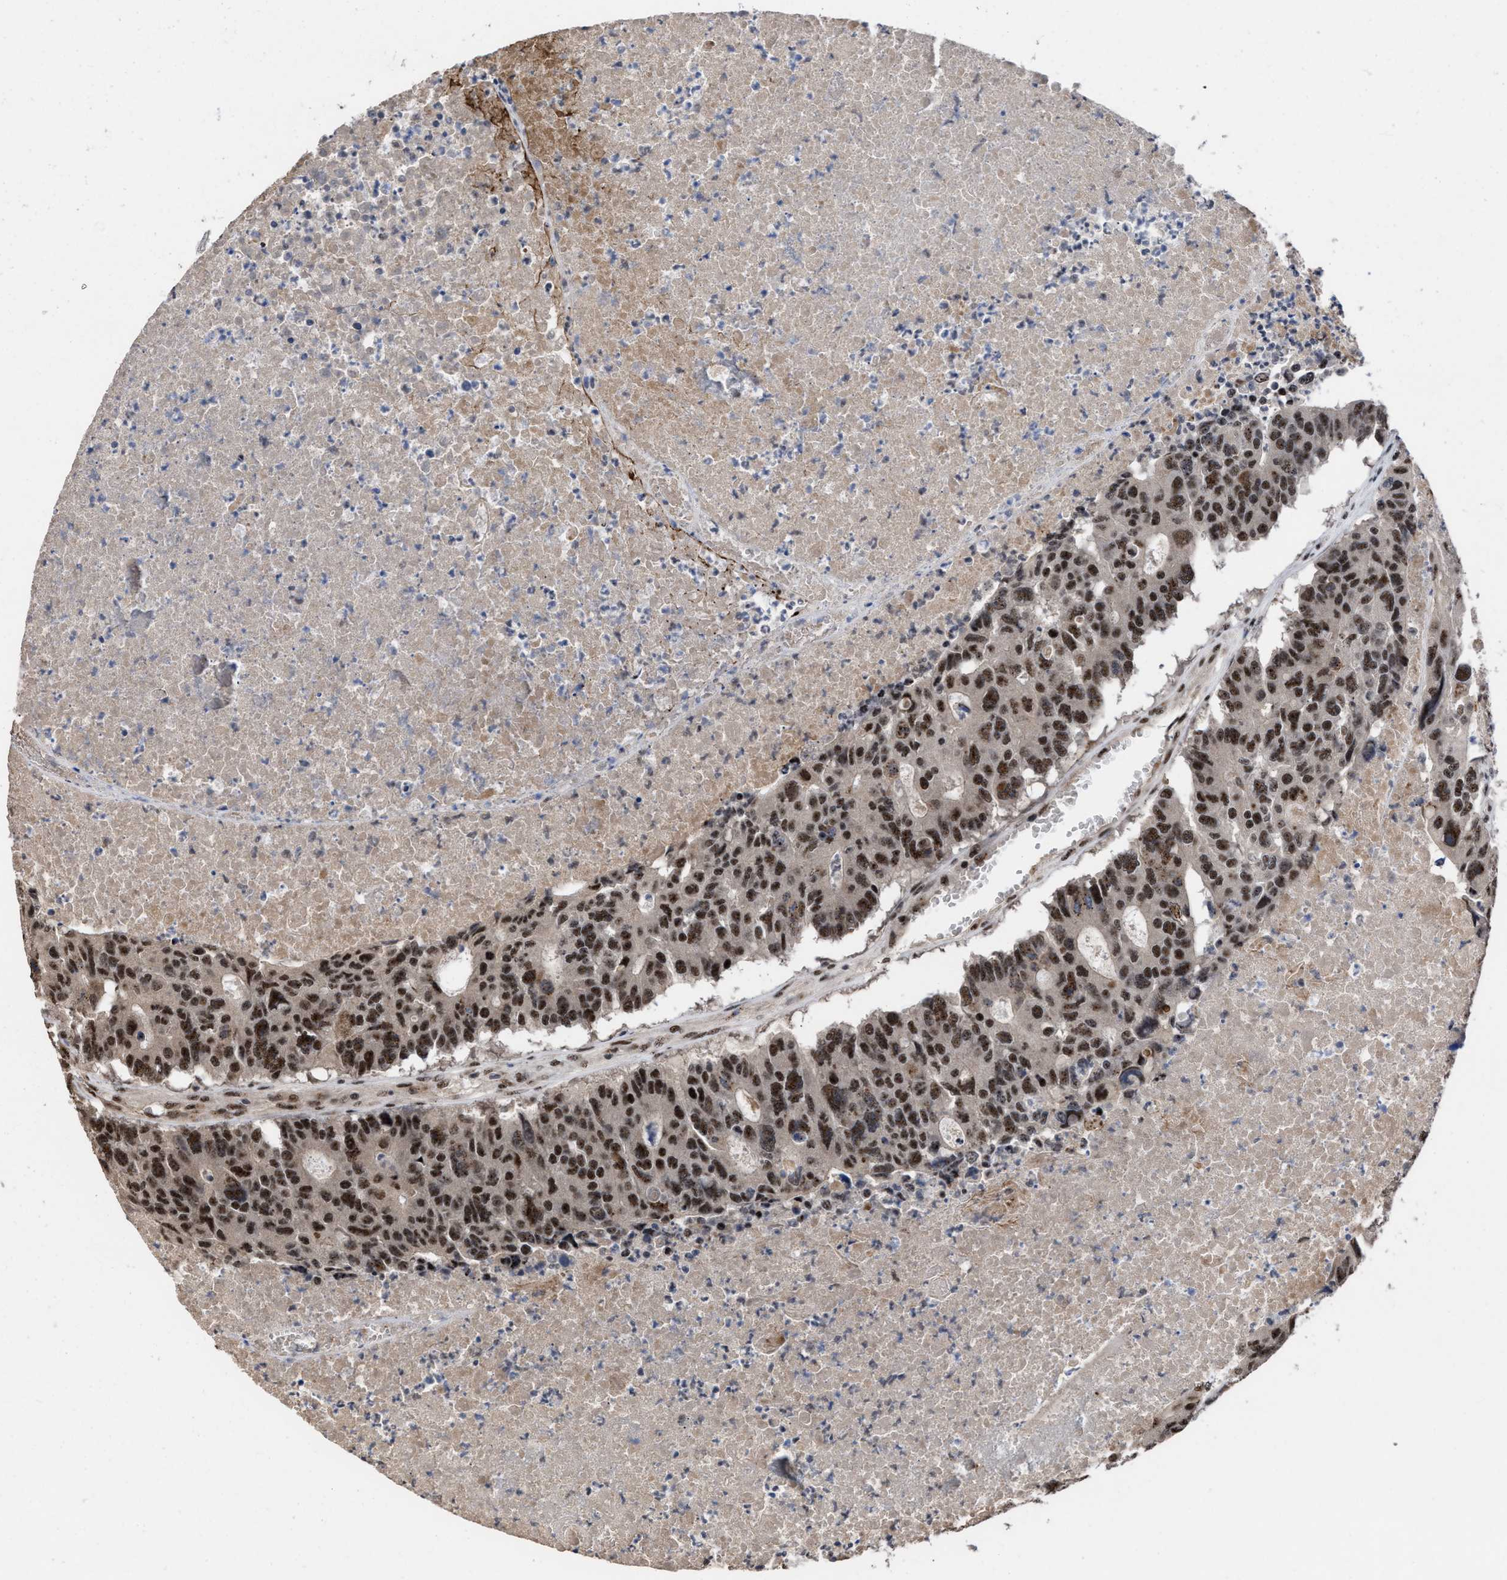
{"staining": {"intensity": "strong", "quantity": ">75%", "location": "nuclear"}, "tissue": "colorectal cancer", "cell_type": "Tumor cells", "image_type": "cancer", "snomed": [{"axis": "morphology", "description": "Adenocarcinoma, NOS"}, {"axis": "topography", "description": "Colon"}], "caption": "Immunohistochemical staining of human colorectal cancer (adenocarcinoma) displays high levels of strong nuclear protein staining in approximately >75% of tumor cells.", "gene": "EIF4A3", "patient": {"sex": "male", "age": 87}}